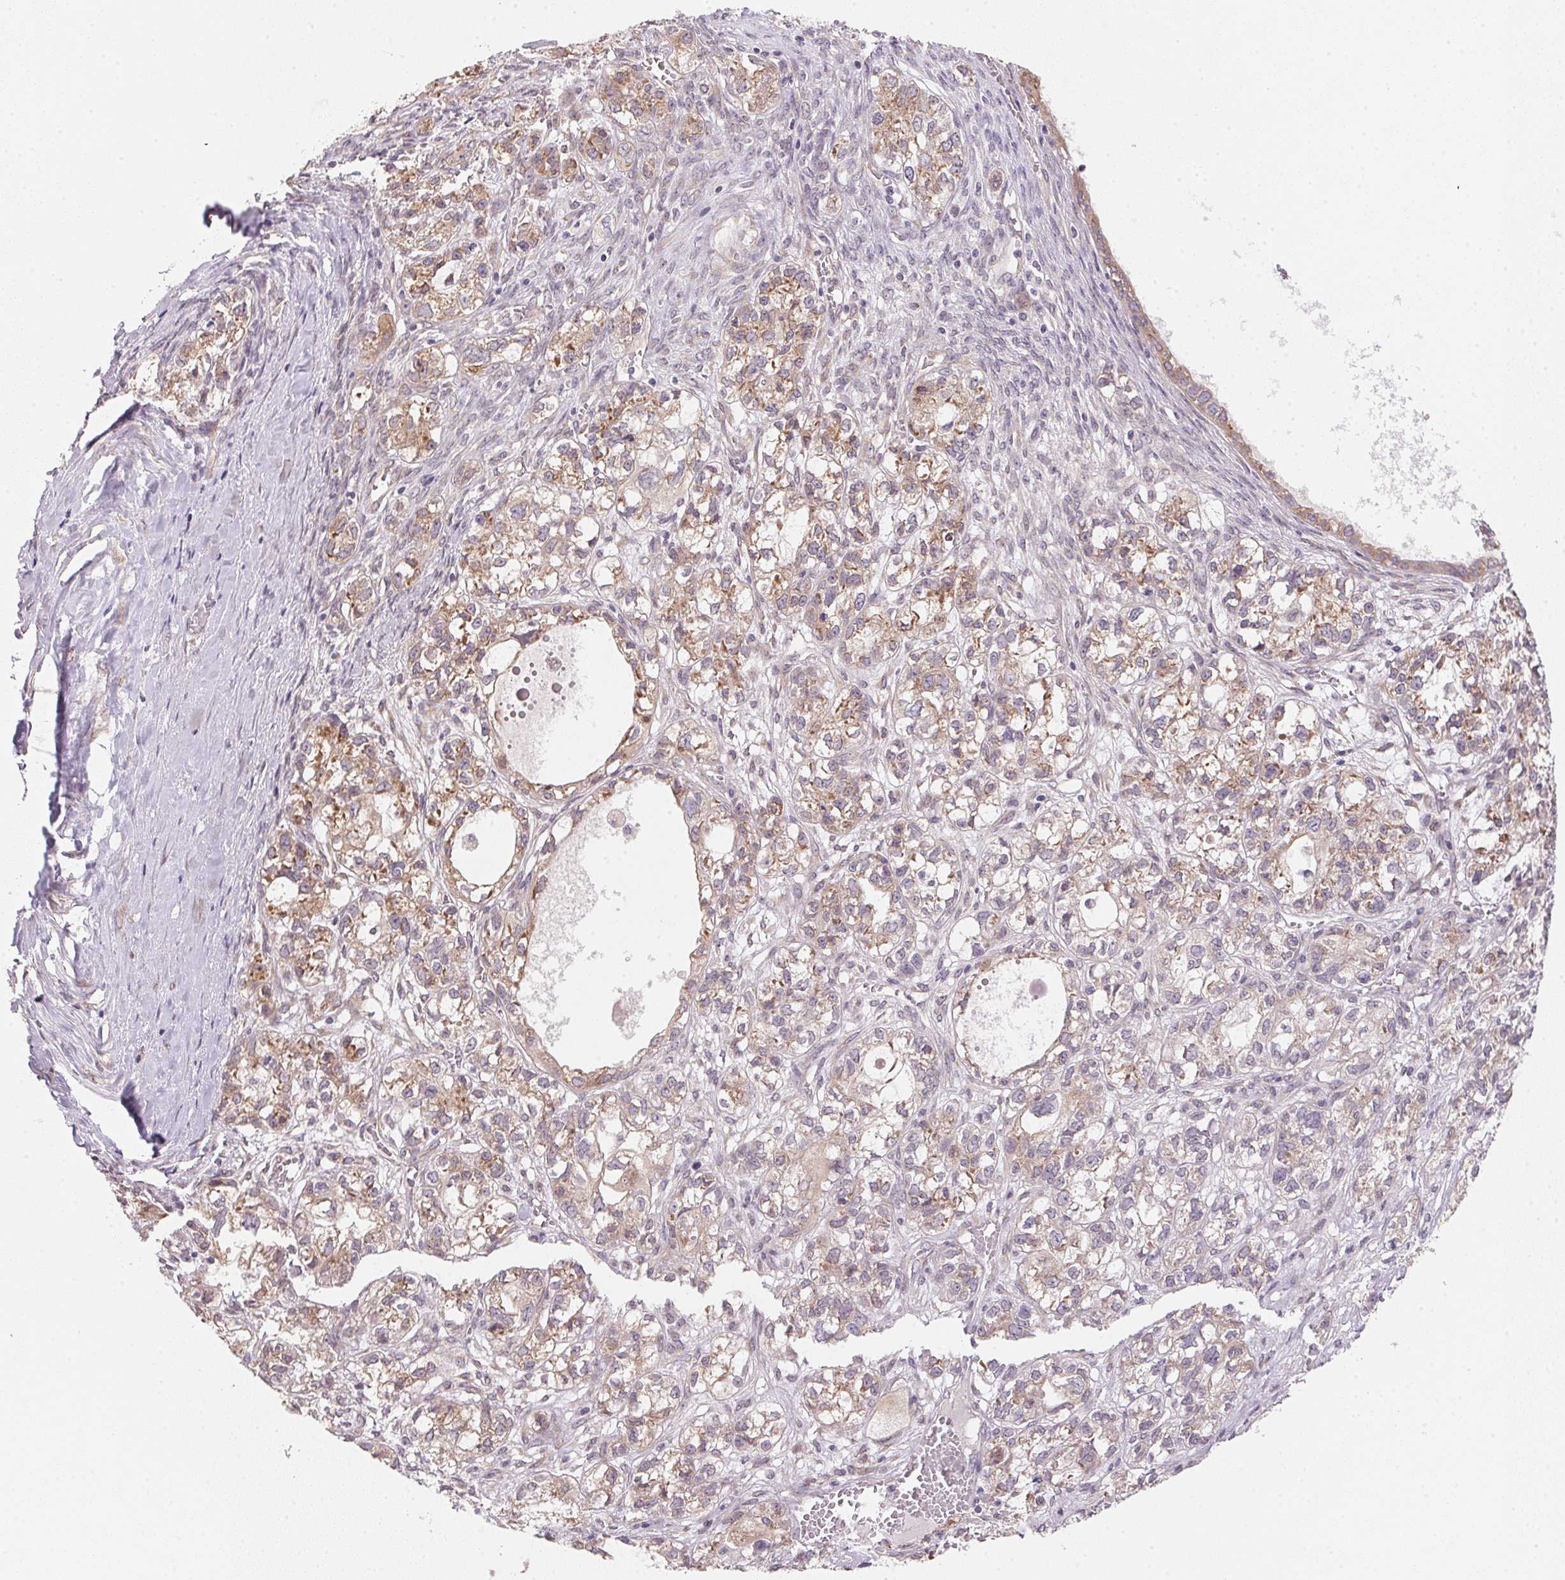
{"staining": {"intensity": "moderate", "quantity": "25%-75%", "location": "cytoplasmic/membranous"}, "tissue": "ovarian cancer", "cell_type": "Tumor cells", "image_type": "cancer", "snomed": [{"axis": "morphology", "description": "Carcinoma, endometroid"}, {"axis": "topography", "description": "Ovary"}], "caption": "An image of endometroid carcinoma (ovarian) stained for a protein displays moderate cytoplasmic/membranous brown staining in tumor cells.", "gene": "EI24", "patient": {"sex": "female", "age": 64}}